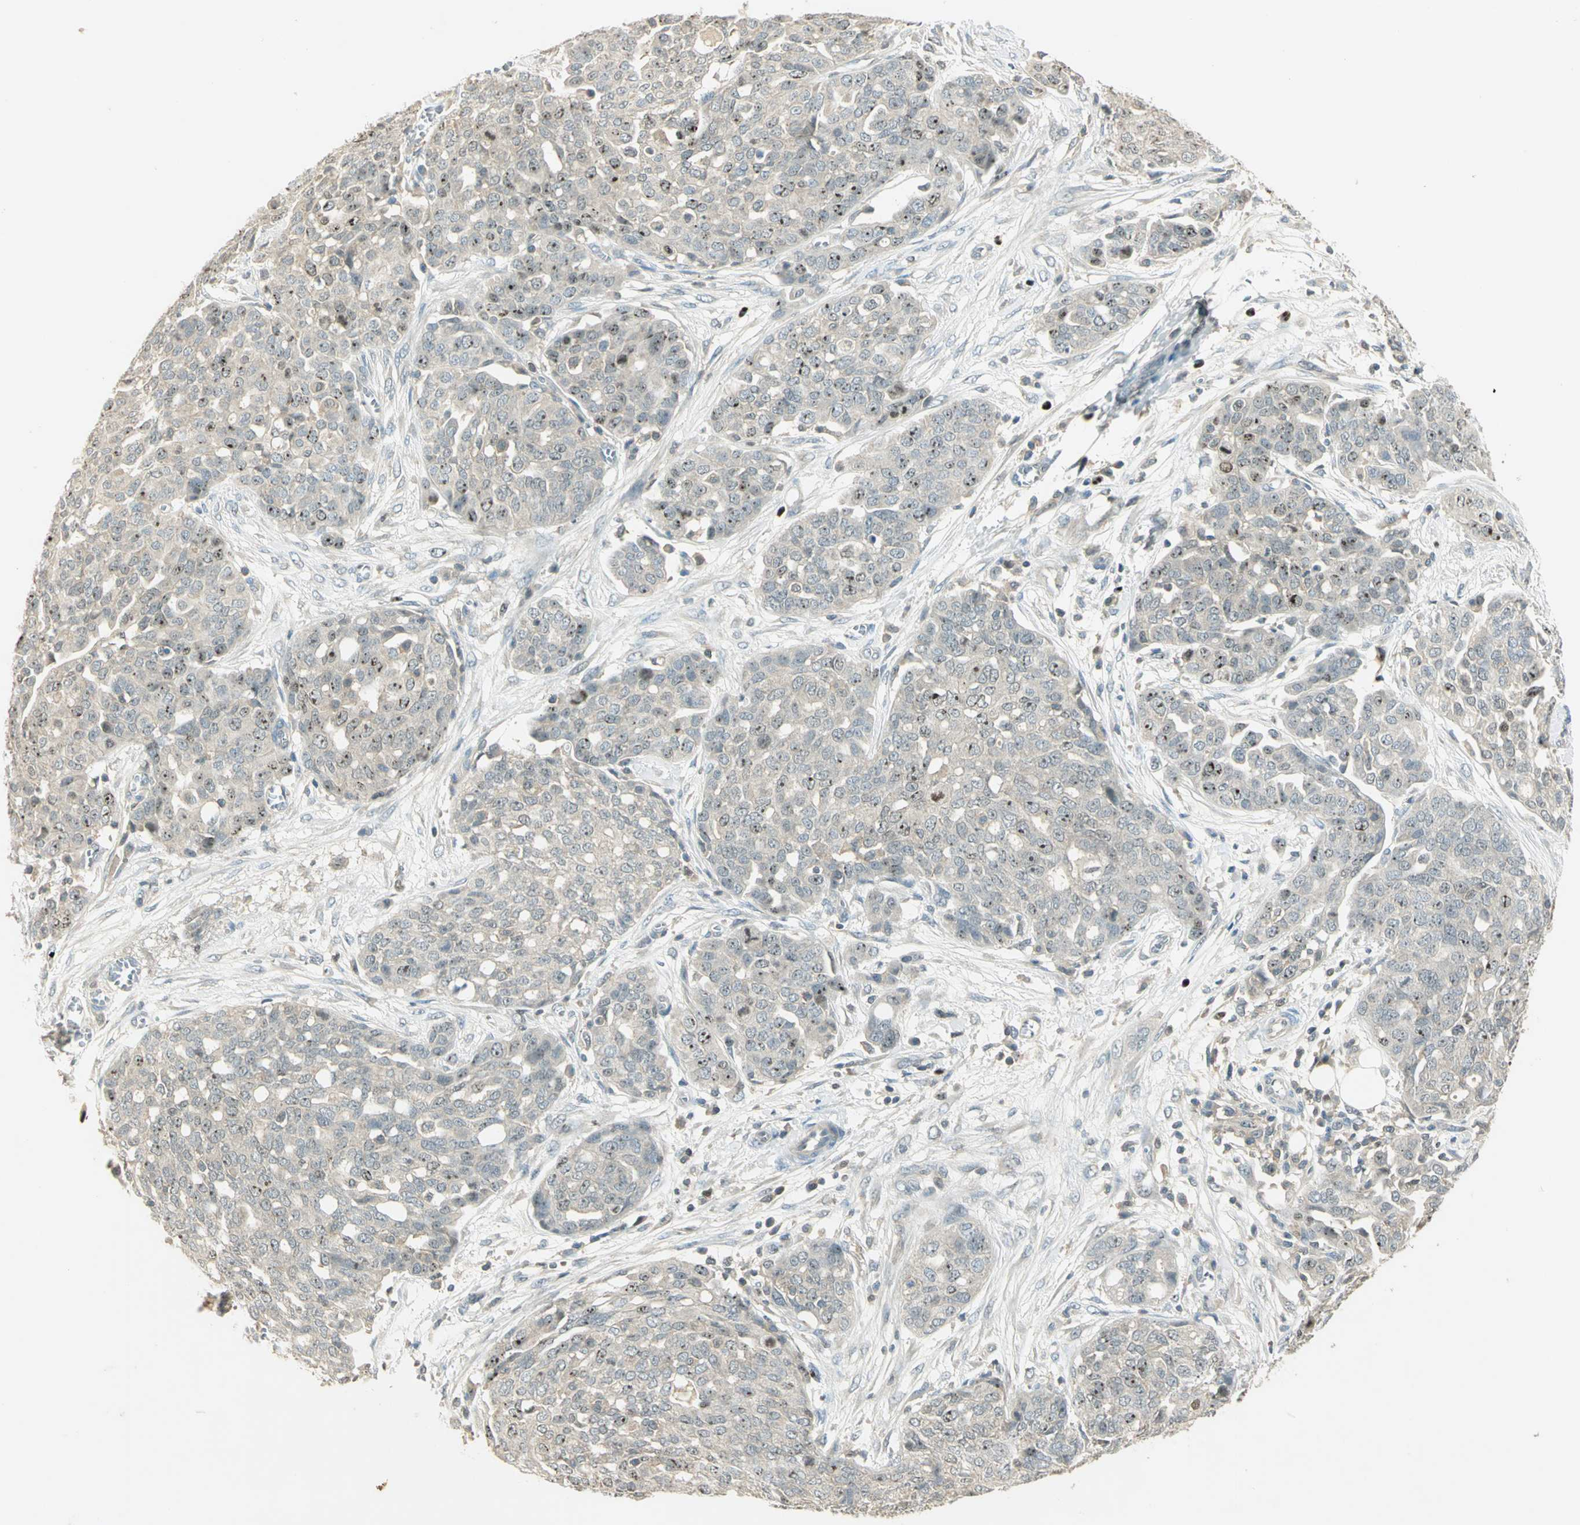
{"staining": {"intensity": "moderate", "quantity": "25%-75%", "location": "nuclear"}, "tissue": "ovarian cancer", "cell_type": "Tumor cells", "image_type": "cancer", "snomed": [{"axis": "morphology", "description": "Cystadenocarcinoma, serous, NOS"}, {"axis": "topography", "description": "Soft tissue"}, {"axis": "topography", "description": "Ovary"}], "caption": "The immunohistochemical stain highlights moderate nuclear expression in tumor cells of serous cystadenocarcinoma (ovarian) tissue.", "gene": "BIRC2", "patient": {"sex": "female", "age": 57}}